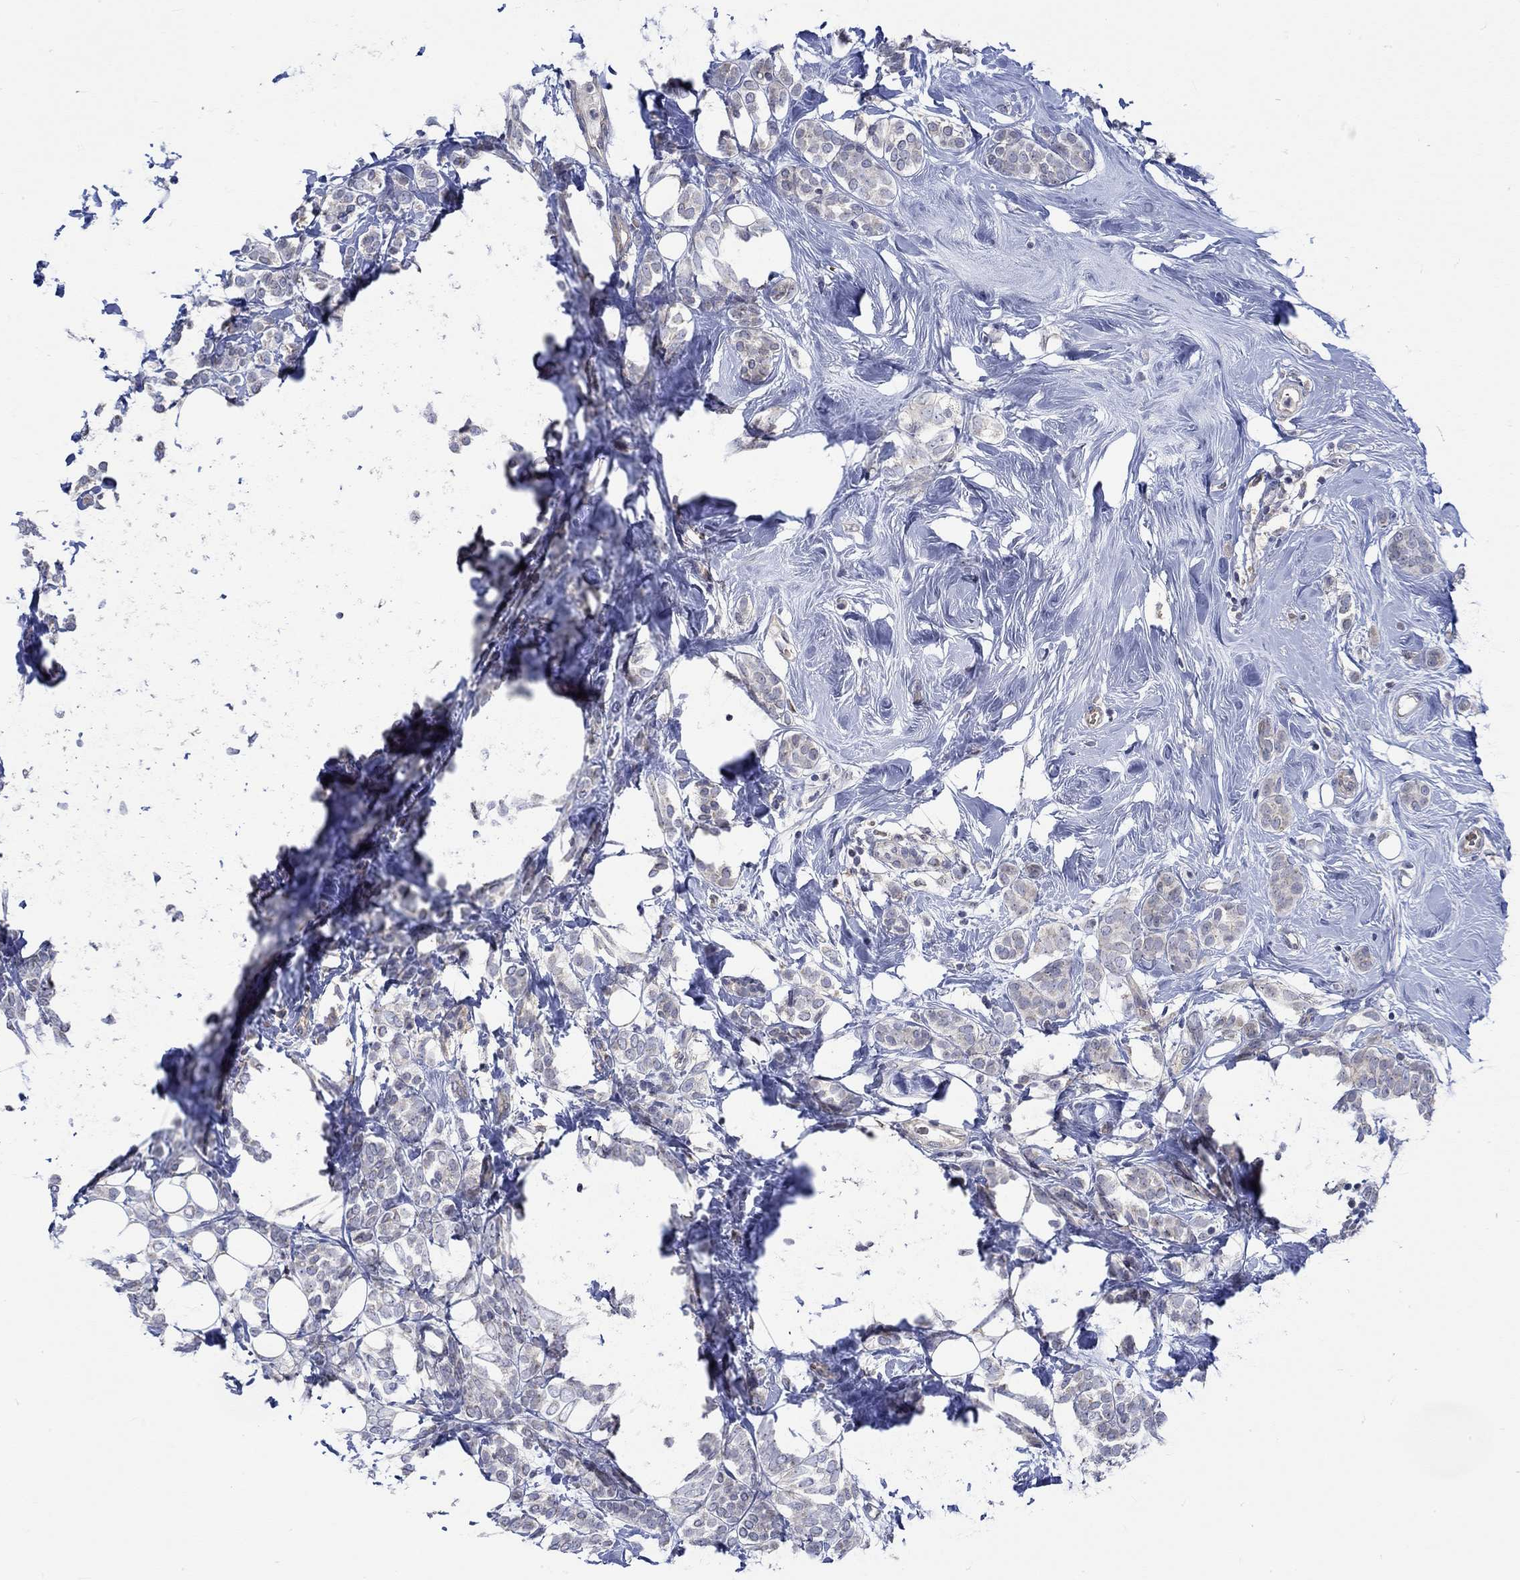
{"staining": {"intensity": "weak", "quantity": "<25%", "location": "cytoplasmic/membranous"}, "tissue": "breast cancer", "cell_type": "Tumor cells", "image_type": "cancer", "snomed": [{"axis": "morphology", "description": "Lobular carcinoma"}, {"axis": "topography", "description": "Breast"}], "caption": "Immunohistochemistry of breast cancer (lobular carcinoma) reveals no staining in tumor cells.", "gene": "WASF1", "patient": {"sex": "female", "age": 49}}